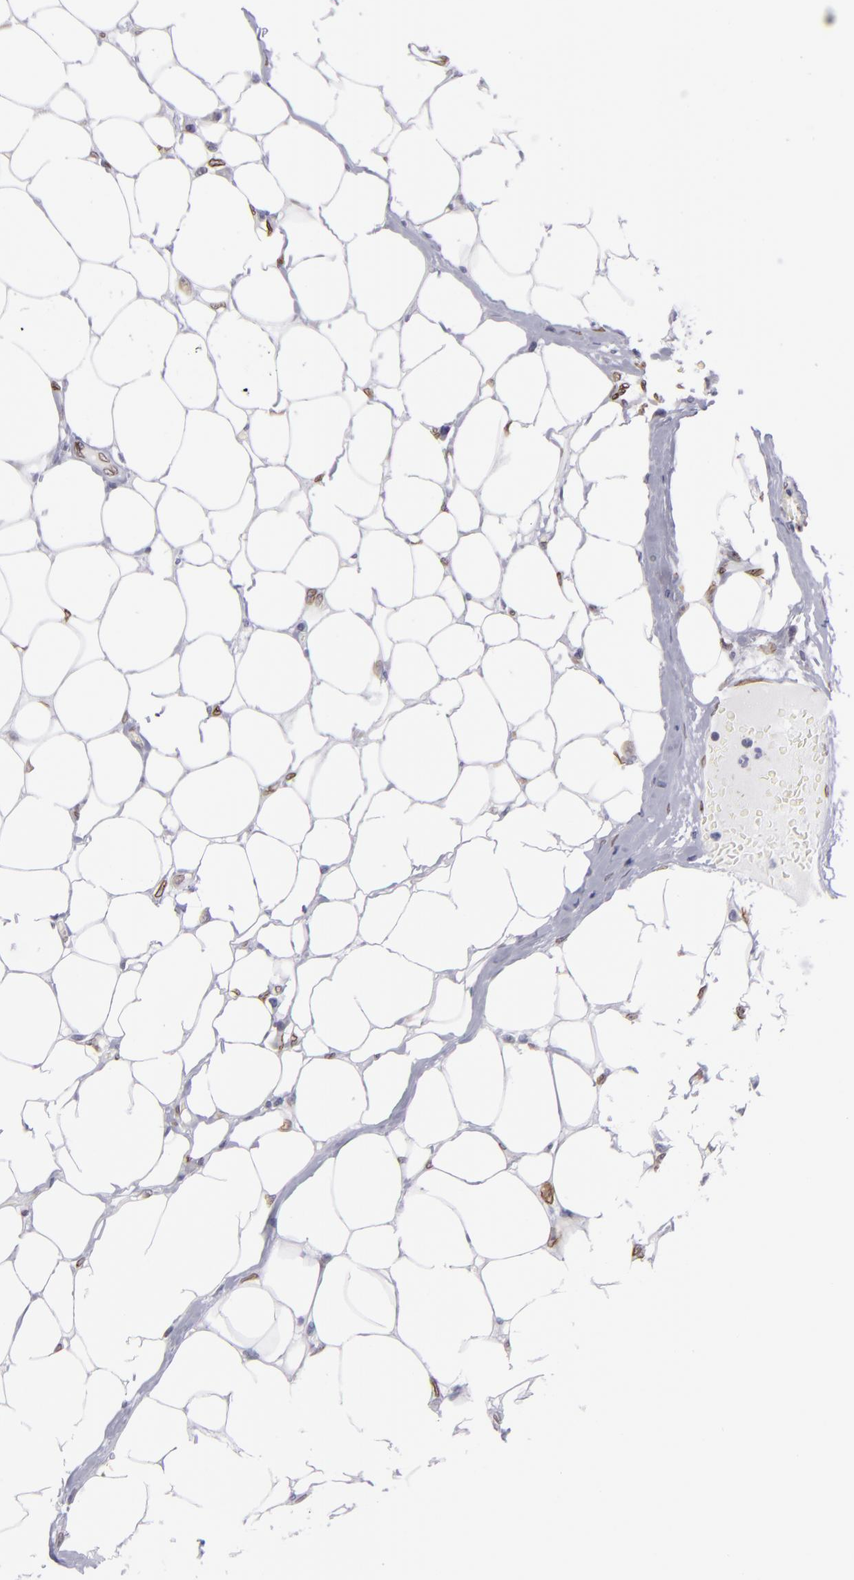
{"staining": {"intensity": "moderate", "quantity": ">75%", "location": "cytoplasmic/membranous,nuclear"}, "tissue": "colorectal cancer", "cell_type": "Tumor cells", "image_type": "cancer", "snomed": [{"axis": "morphology", "description": "Adenocarcinoma, NOS"}, {"axis": "topography", "description": "Colon"}], "caption": "High-power microscopy captured an immunohistochemistry micrograph of adenocarcinoma (colorectal), revealing moderate cytoplasmic/membranous and nuclear staining in about >75% of tumor cells.", "gene": "EMD", "patient": {"sex": "female", "age": 70}}